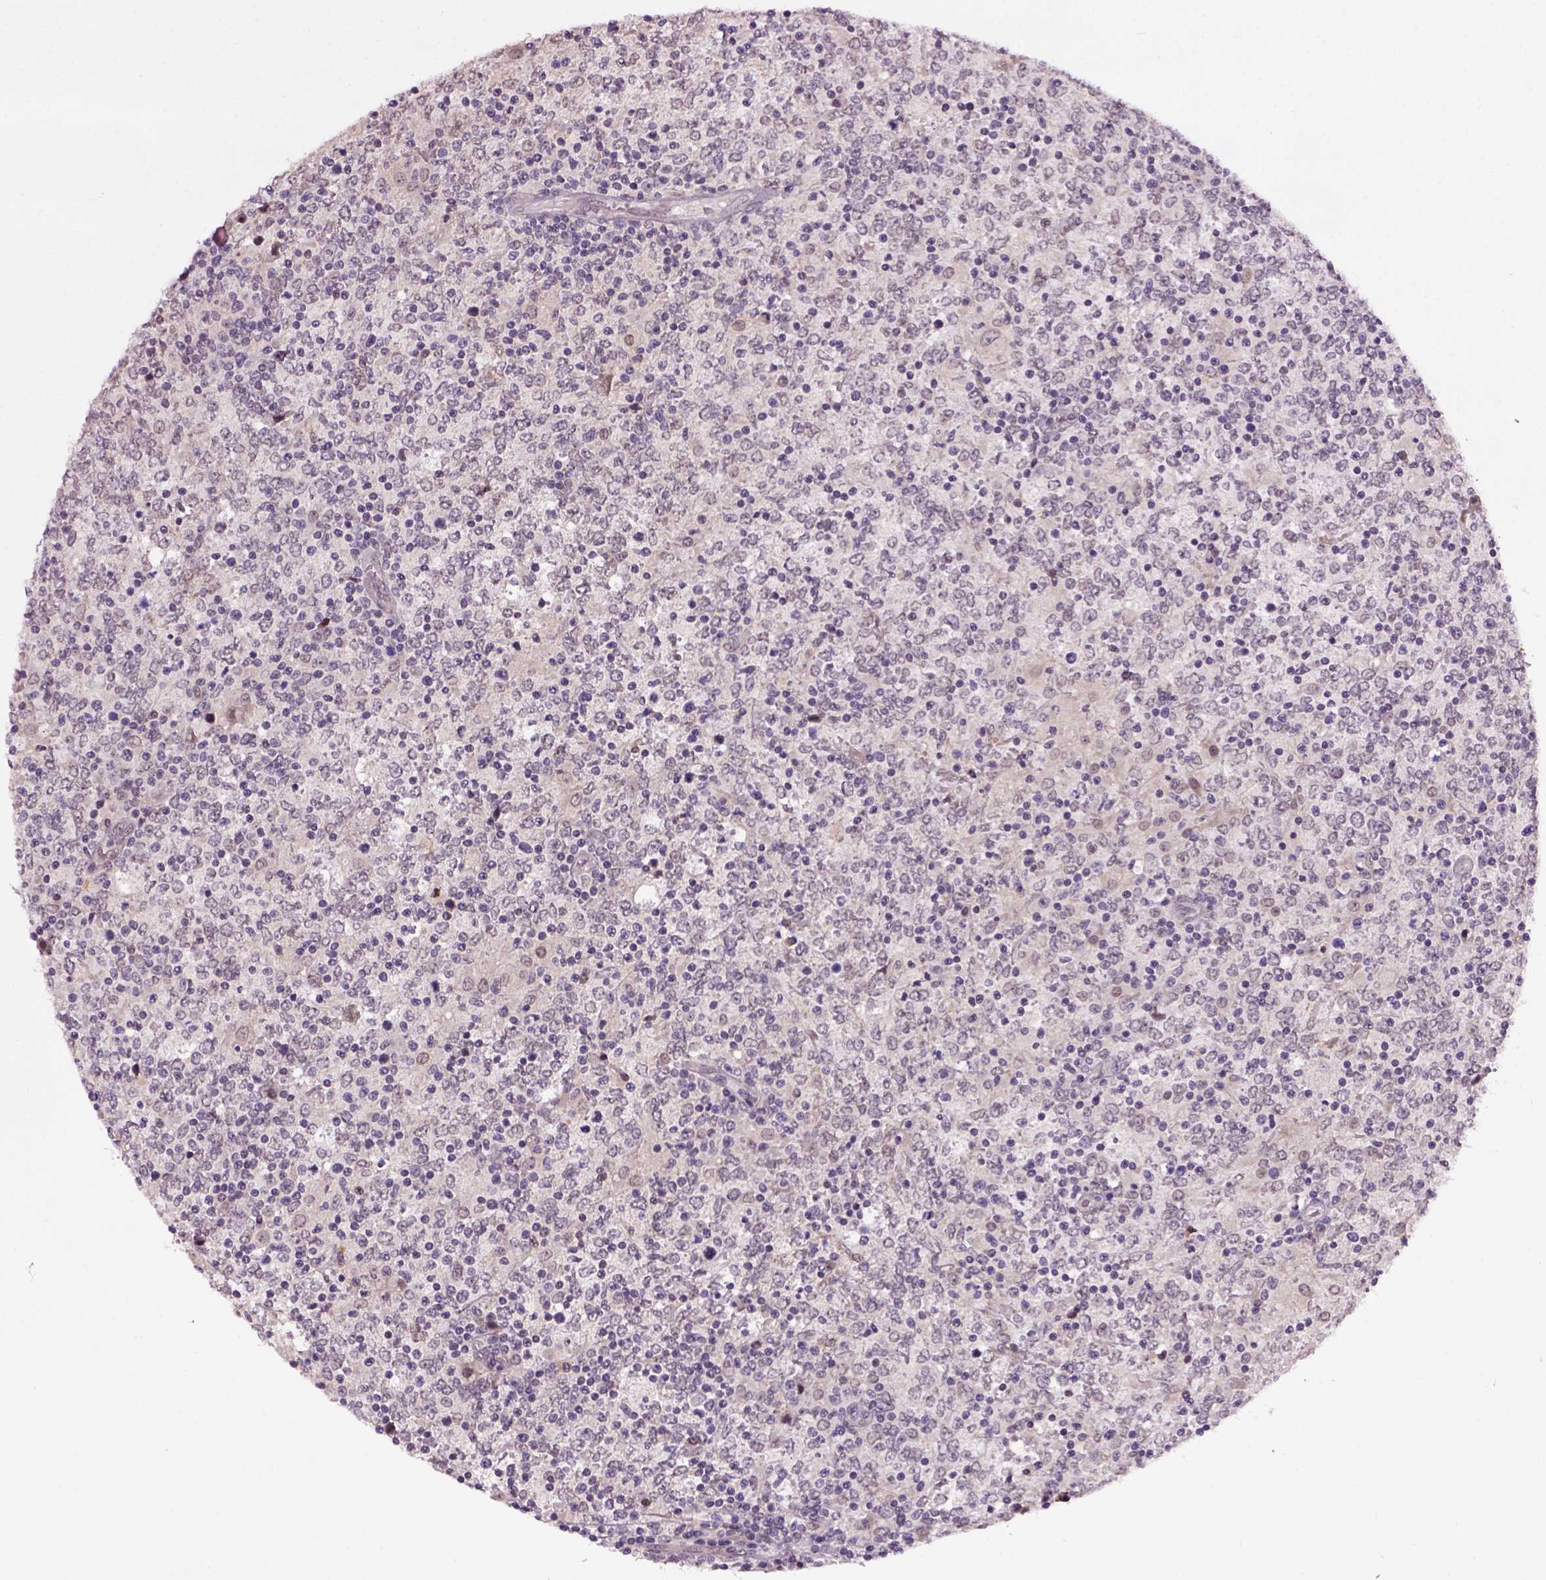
{"staining": {"intensity": "negative", "quantity": "none", "location": "none"}, "tissue": "lymphoma", "cell_type": "Tumor cells", "image_type": "cancer", "snomed": [{"axis": "morphology", "description": "Malignant lymphoma, non-Hodgkin's type, High grade"}, {"axis": "topography", "description": "Lymph node"}], "caption": "This micrograph is of malignant lymphoma, non-Hodgkin's type (high-grade) stained with immunohistochemistry (IHC) to label a protein in brown with the nuclei are counter-stained blue. There is no positivity in tumor cells. (Brightfield microscopy of DAB immunohistochemistry at high magnification).", "gene": "RAB43", "patient": {"sex": "female", "age": 84}}